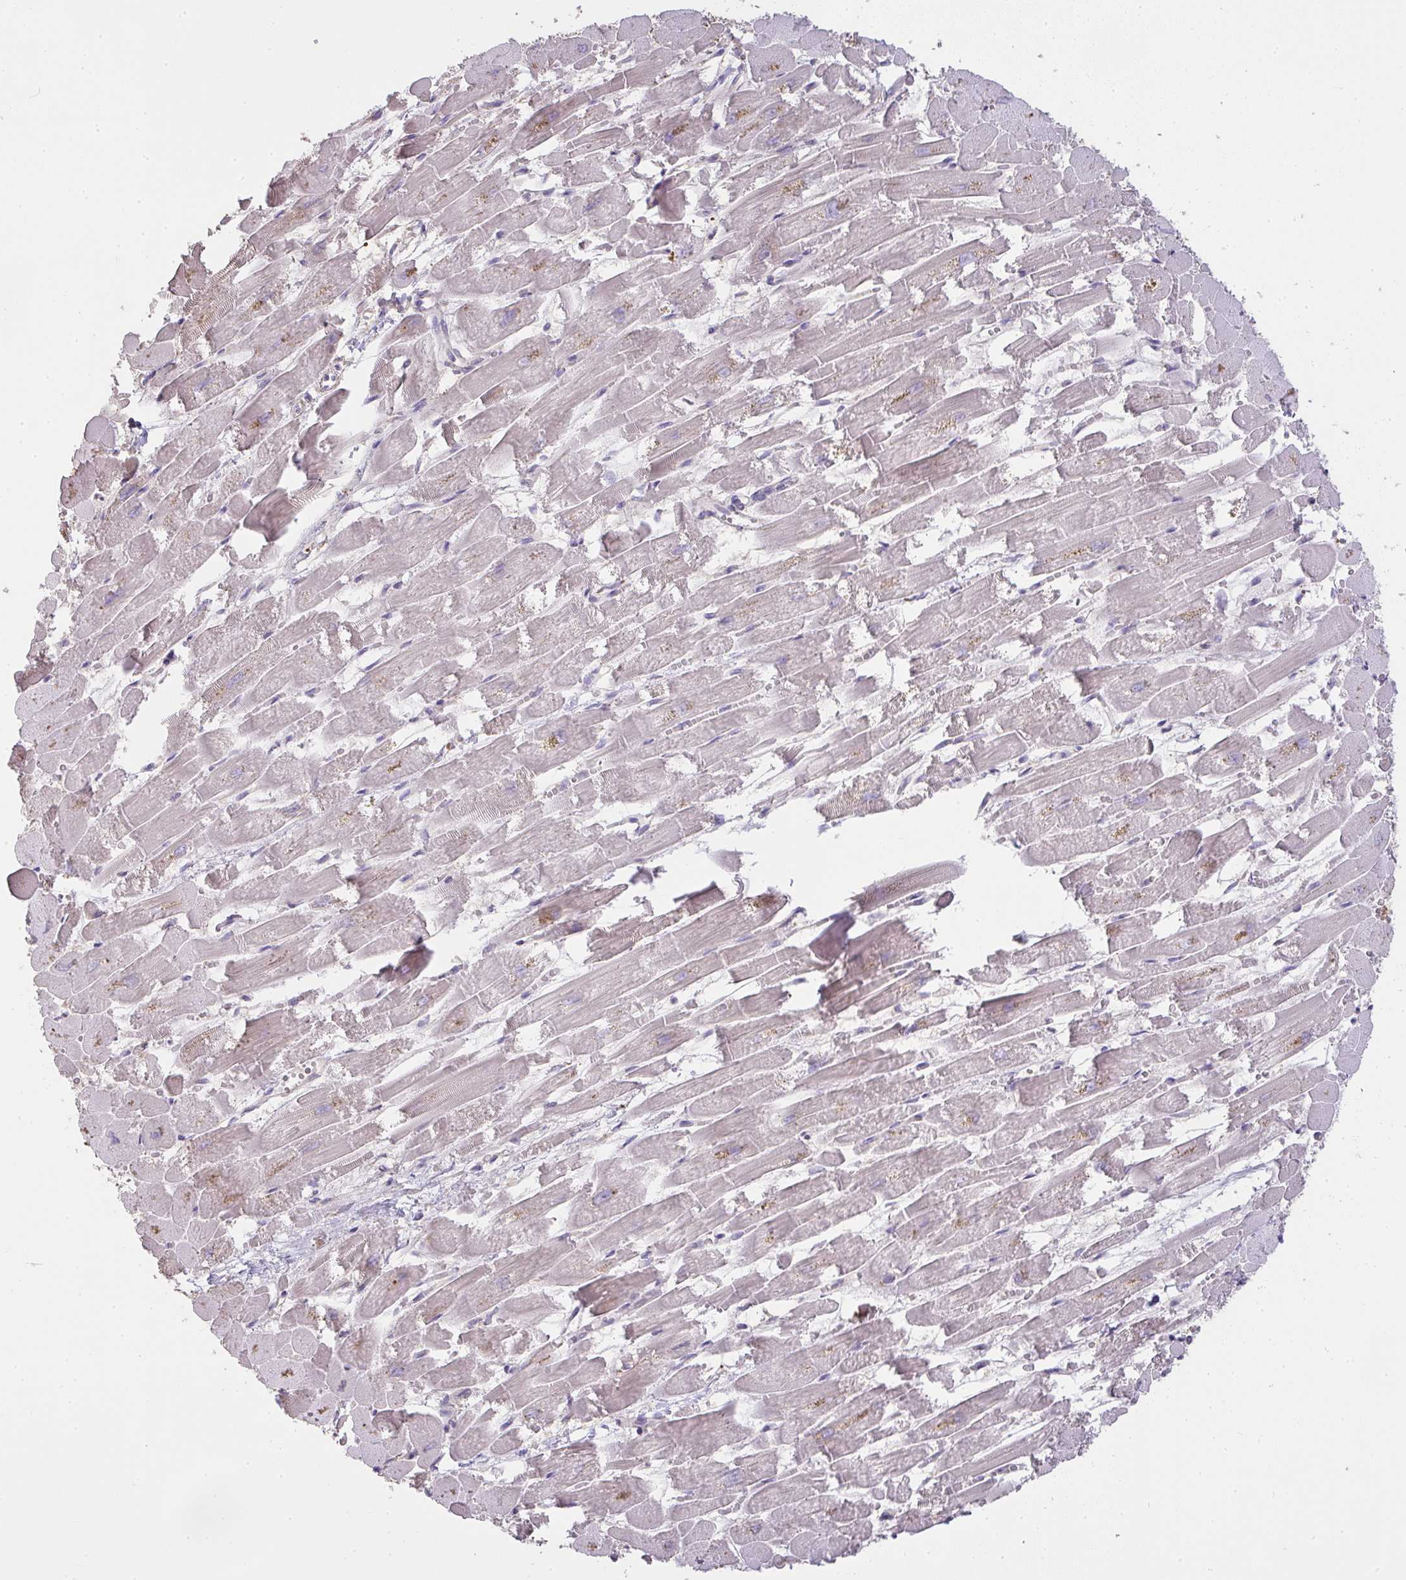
{"staining": {"intensity": "weak", "quantity": "25%-75%", "location": "cytoplasmic/membranous"}, "tissue": "heart muscle", "cell_type": "Cardiomyocytes", "image_type": "normal", "snomed": [{"axis": "morphology", "description": "Normal tissue, NOS"}, {"axis": "topography", "description": "Heart"}], "caption": "Brown immunohistochemical staining in normal human heart muscle exhibits weak cytoplasmic/membranous staining in about 25%-75% of cardiomyocytes. The protein of interest is shown in brown color, while the nuclei are stained blue.", "gene": "BRINP3", "patient": {"sex": "female", "age": 52}}